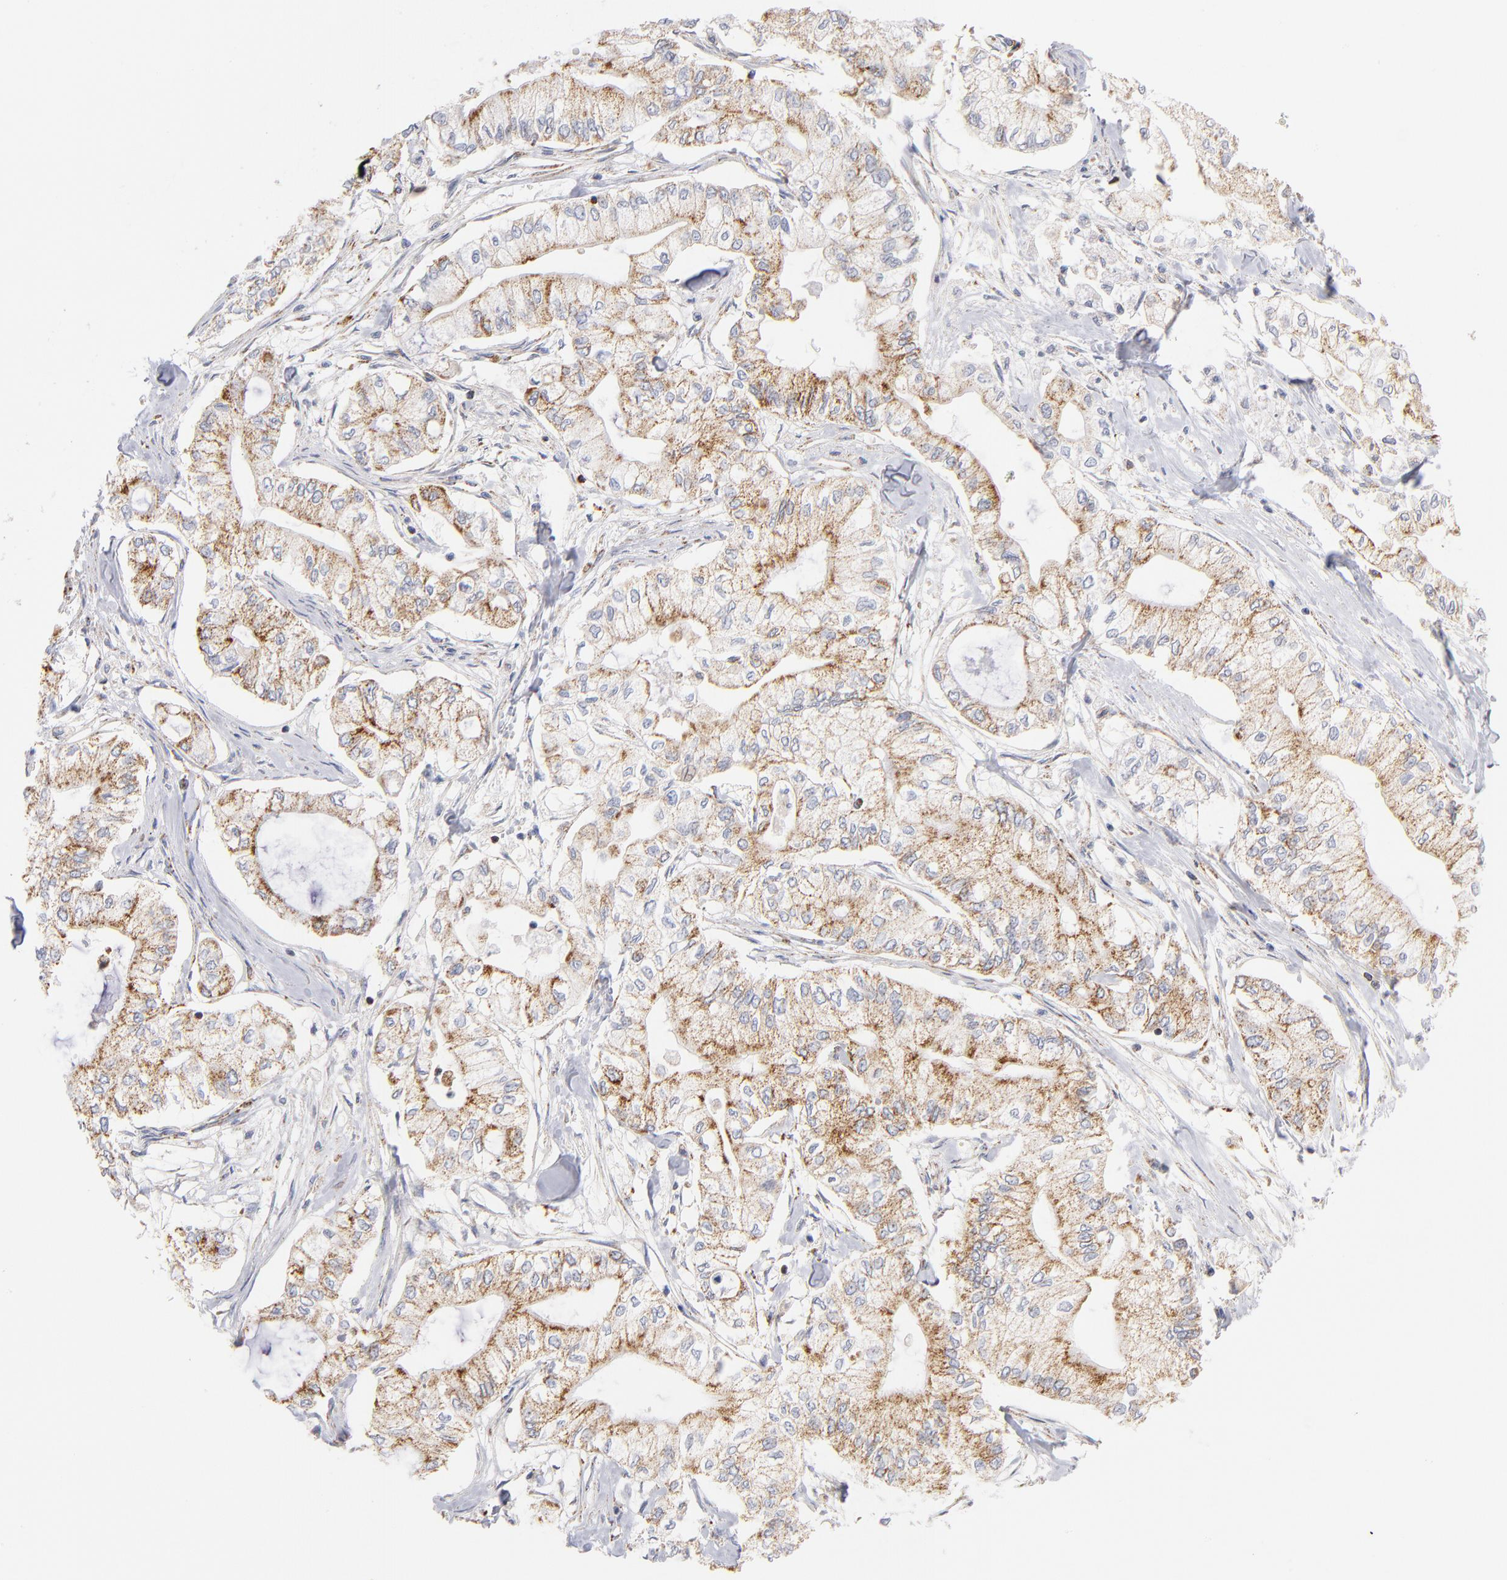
{"staining": {"intensity": "weak", "quantity": ">75%", "location": "cytoplasmic/membranous"}, "tissue": "pancreatic cancer", "cell_type": "Tumor cells", "image_type": "cancer", "snomed": [{"axis": "morphology", "description": "Adenocarcinoma, NOS"}, {"axis": "topography", "description": "Pancreas"}], "caption": "This is an image of IHC staining of pancreatic adenocarcinoma, which shows weak positivity in the cytoplasmic/membranous of tumor cells.", "gene": "DLAT", "patient": {"sex": "male", "age": 79}}